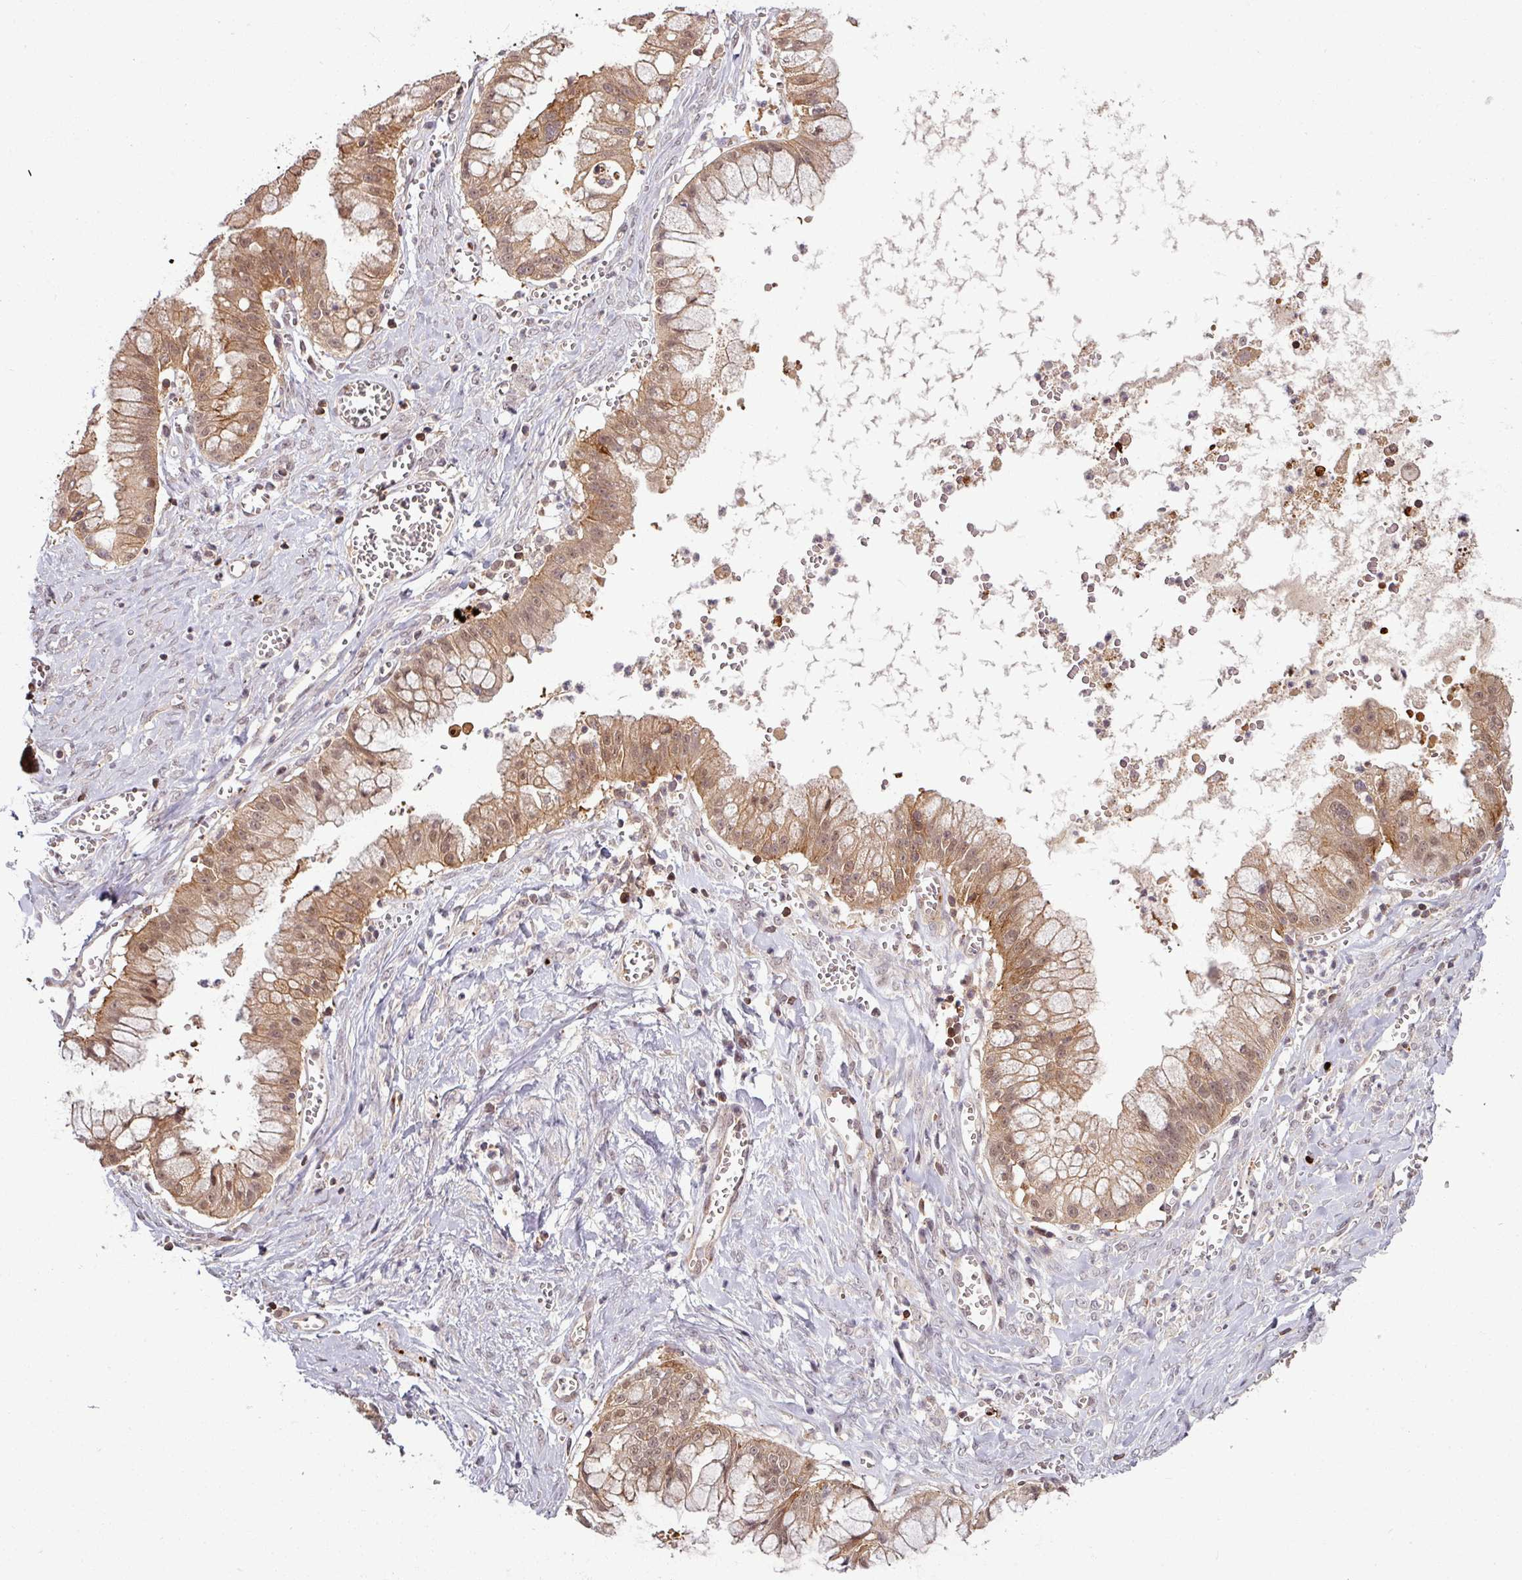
{"staining": {"intensity": "moderate", "quantity": ">75%", "location": "cytoplasmic/membranous,nuclear"}, "tissue": "ovarian cancer", "cell_type": "Tumor cells", "image_type": "cancer", "snomed": [{"axis": "morphology", "description": "Cystadenocarcinoma, mucinous, NOS"}, {"axis": "topography", "description": "Ovary"}], "caption": "IHC micrograph of mucinous cystadenocarcinoma (ovarian) stained for a protein (brown), which demonstrates medium levels of moderate cytoplasmic/membranous and nuclear staining in about >75% of tumor cells.", "gene": "TUSC3", "patient": {"sex": "female", "age": 70}}